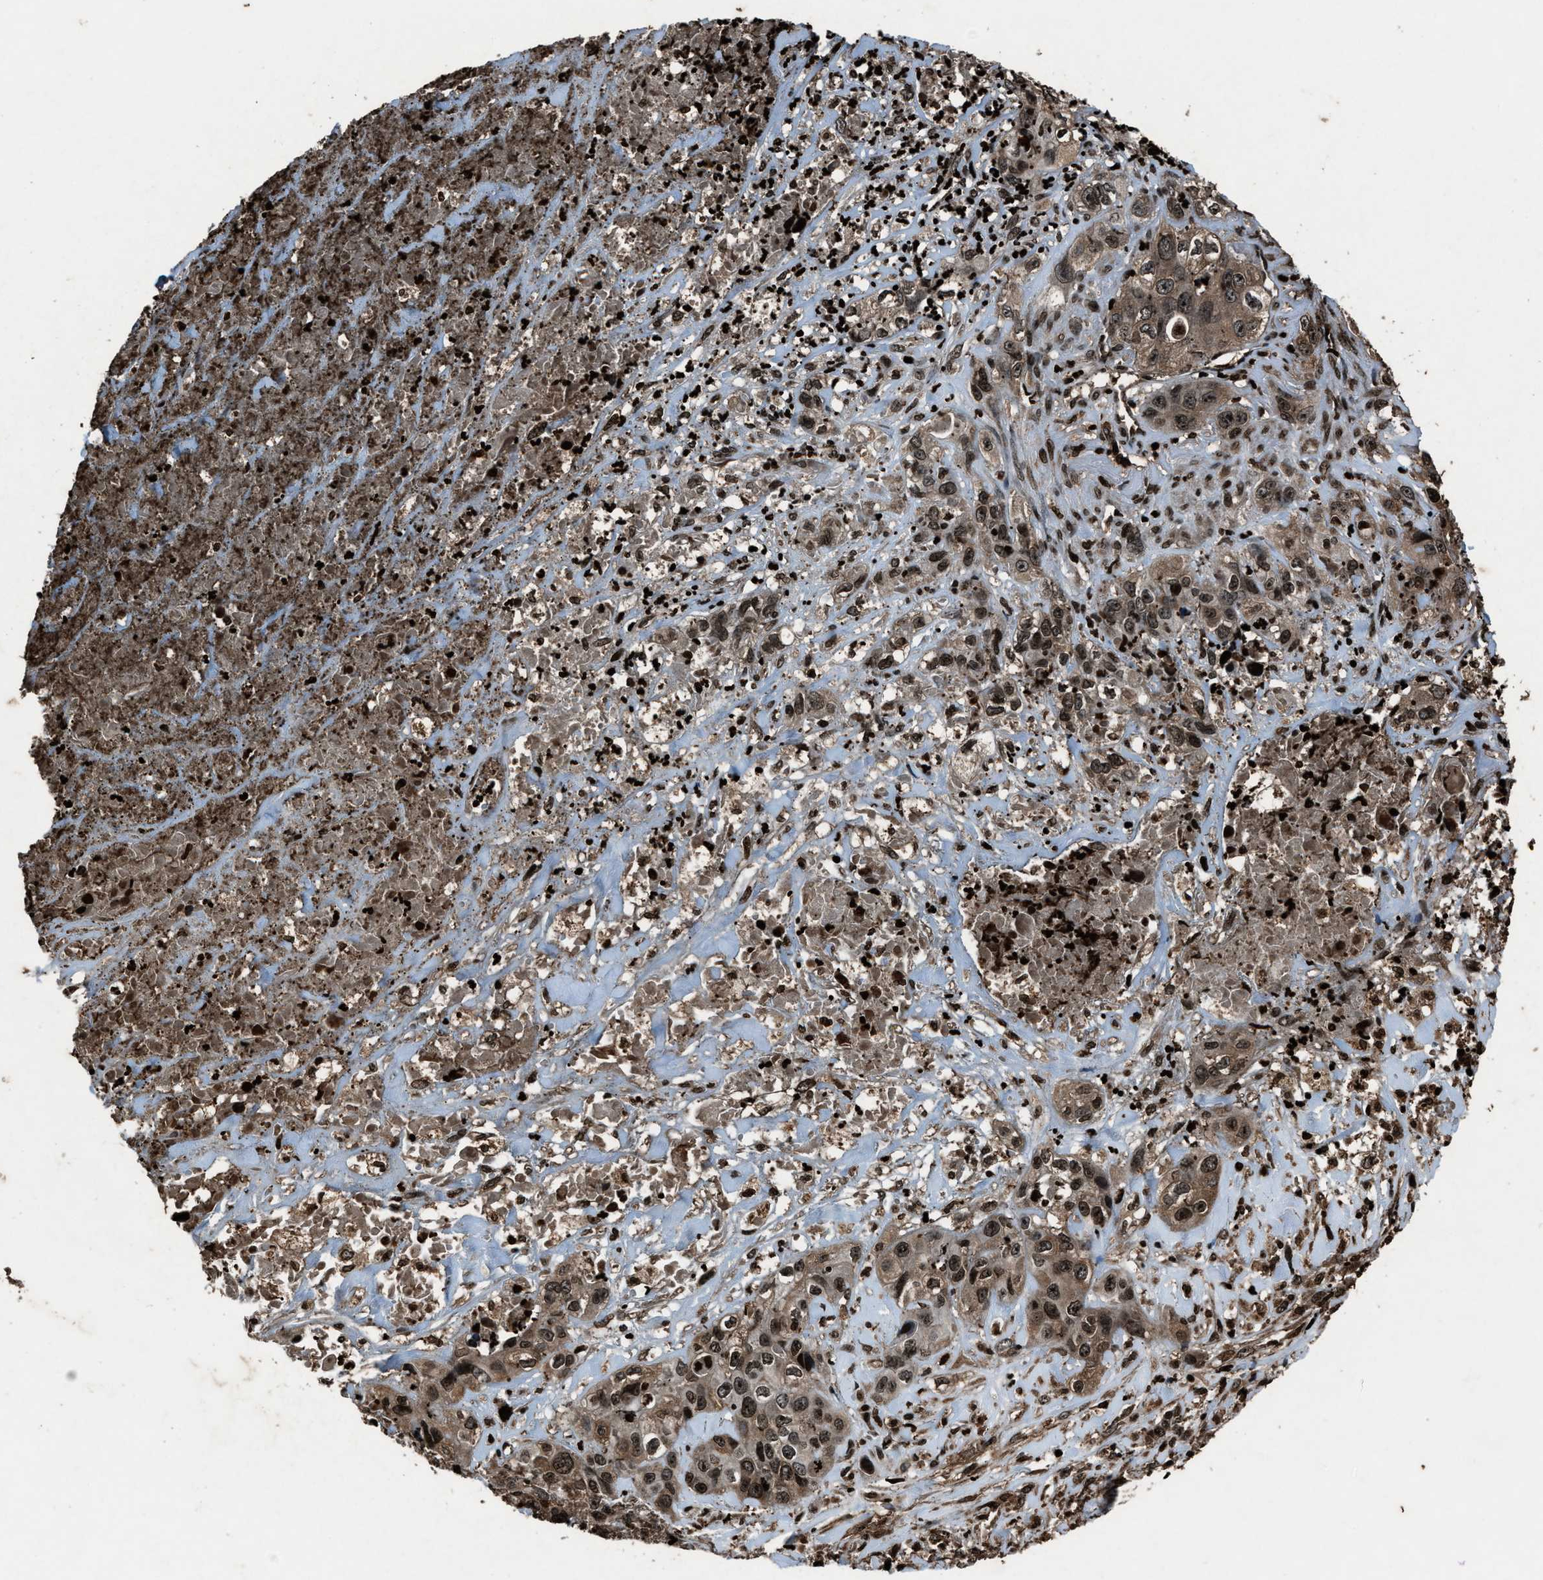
{"staining": {"intensity": "moderate", "quantity": ">75%", "location": "cytoplasmic/membranous,nuclear"}, "tissue": "liver cancer", "cell_type": "Tumor cells", "image_type": "cancer", "snomed": [{"axis": "morphology", "description": "Cholangiocarcinoma"}, {"axis": "topography", "description": "Liver"}], "caption": "Tumor cells exhibit medium levels of moderate cytoplasmic/membranous and nuclear positivity in approximately >75% of cells in human liver cancer (cholangiocarcinoma).", "gene": "H4C1", "patient": {"sex": "female", "age": 61}}